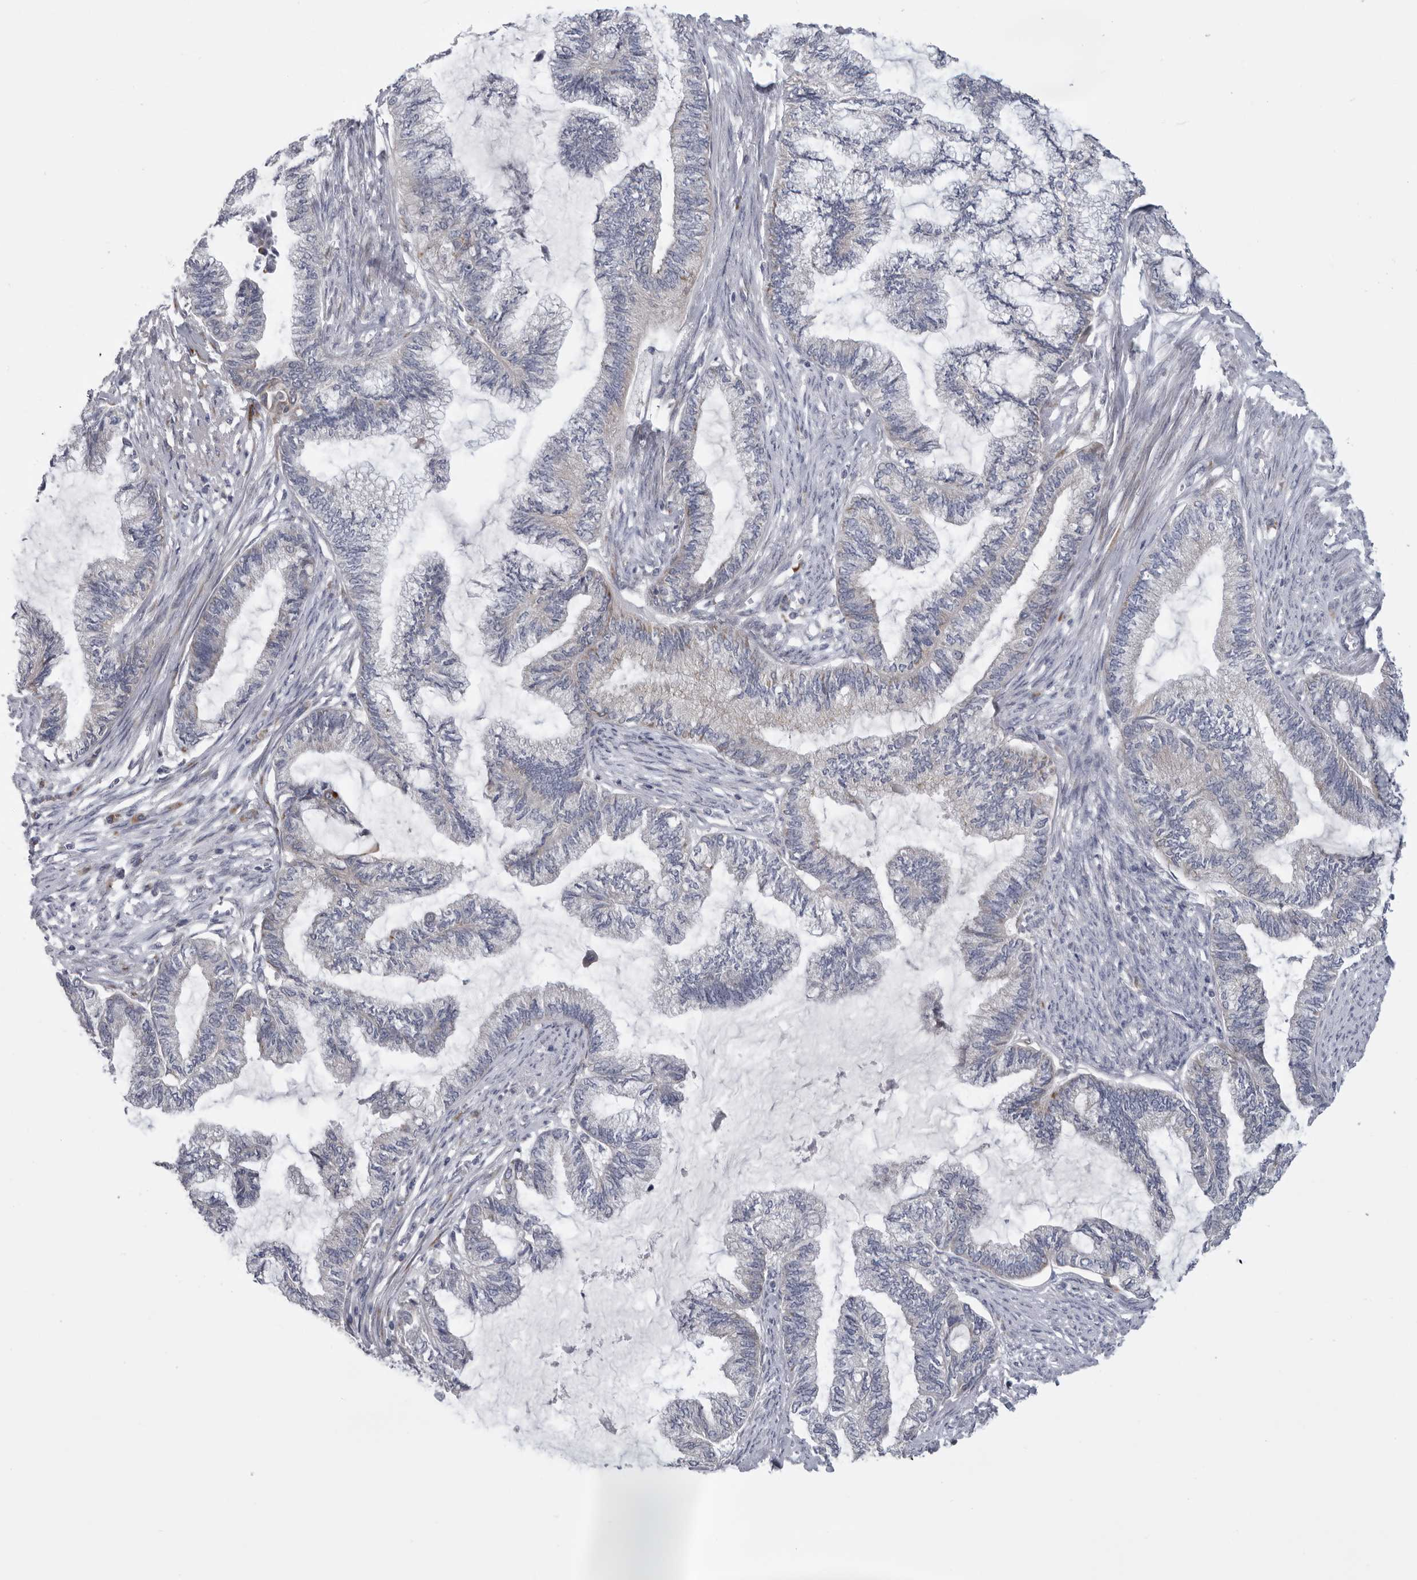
{"staining": {"intensity": "negative", "quantity": "none", "location": "none"}, "tissue": "endometrial cancer", "cell_type": "Tumor cells", "image_type": "cancer", "snomed": [{"axis": "morphology", "description": "Adenocarcinoma, NOS"}, {"axis": "topography", "description": "Endometrium"}], "caption": "Photomicrograph shows no significant protein staining in tumor cells of endometrial cancer (adenocarcinoma).", "gene": "USP24", "patient": {"sex": "female", "age": 86}}